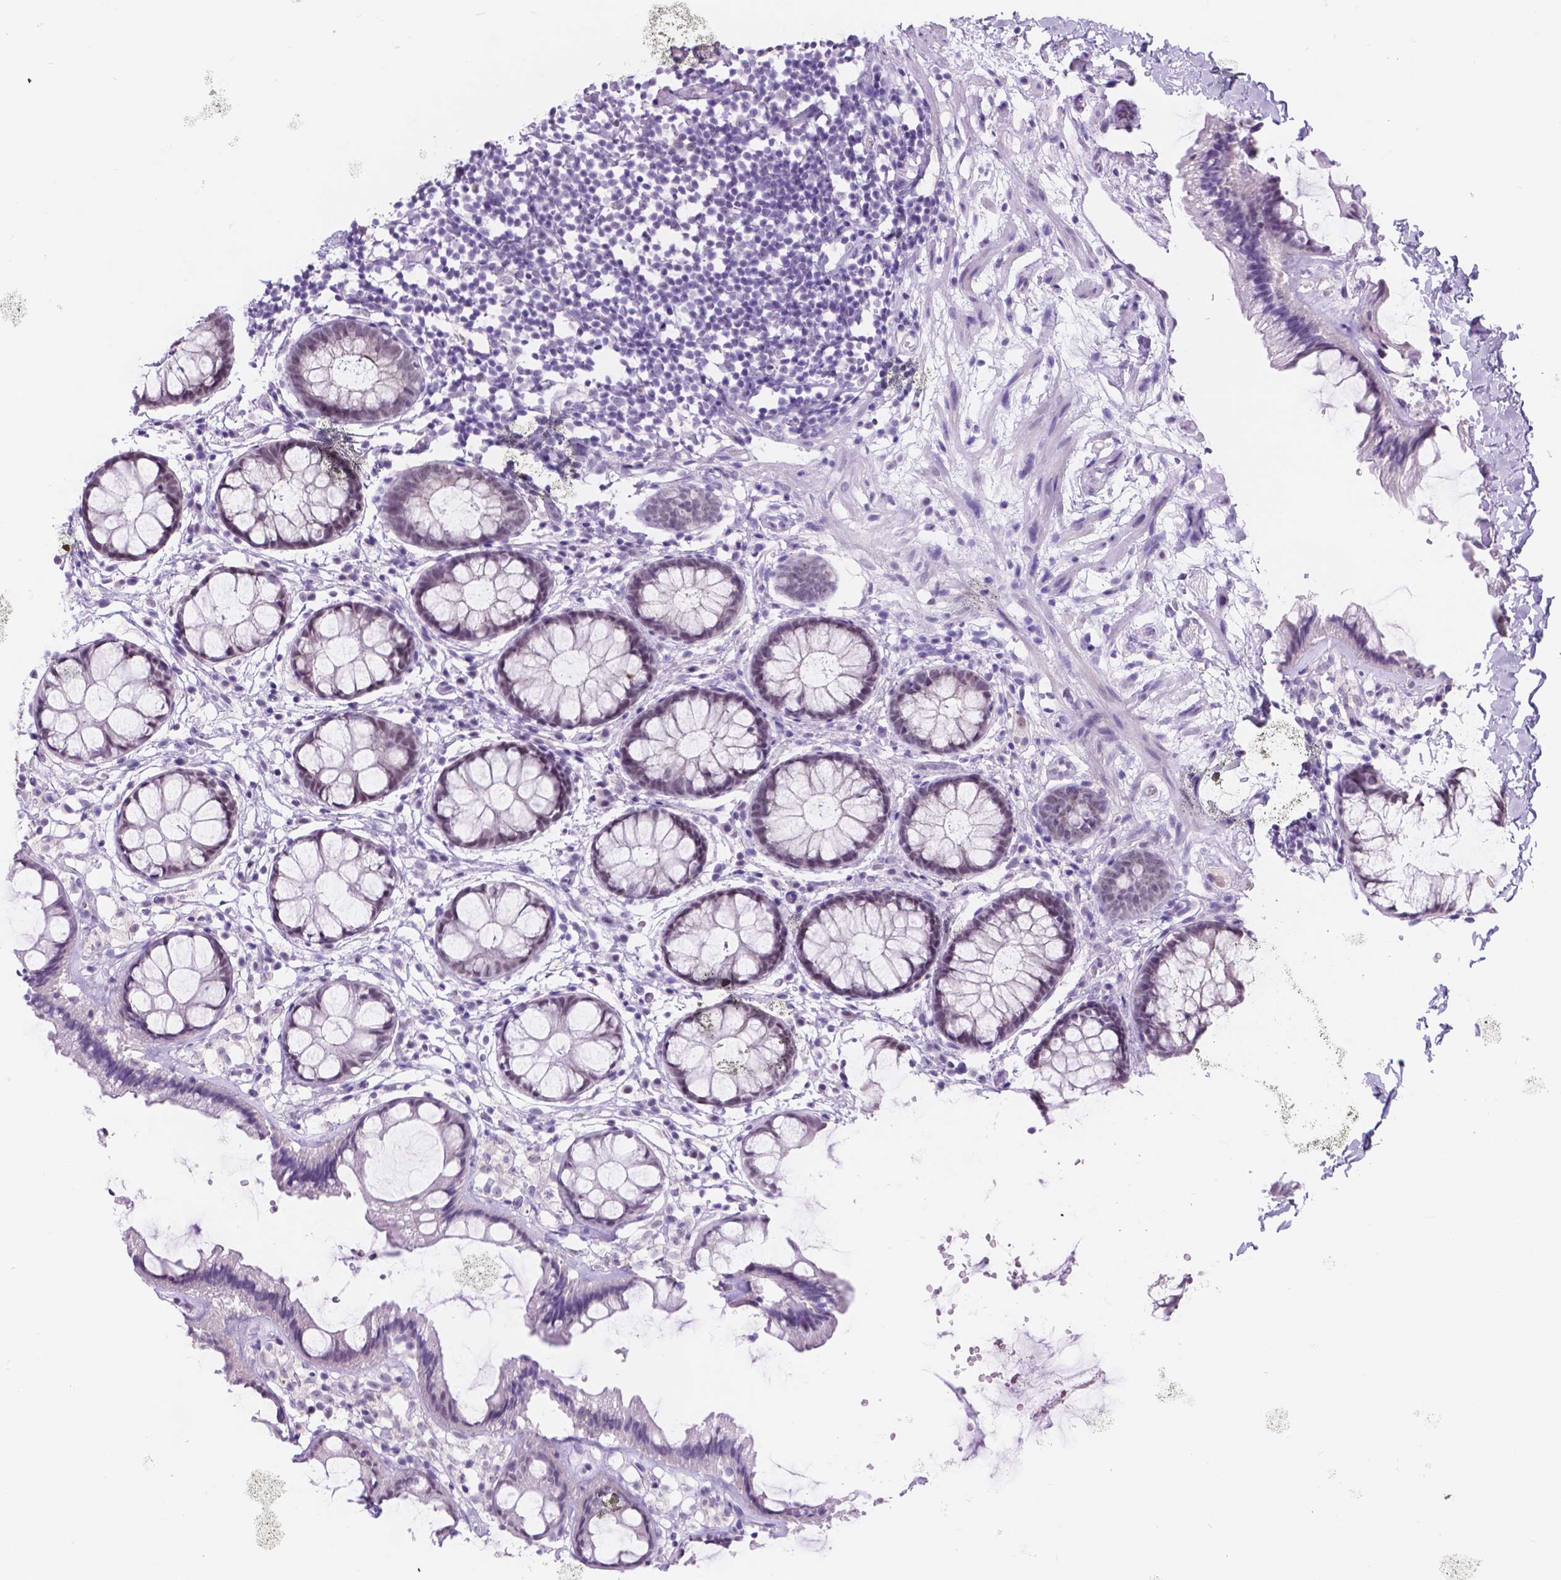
{"staining": {"intensity": "weak", "quantity": "25%-75%", "location": "nuclear"}, "tissue": "rectum", "cell_type": "Glandular cells", "image_type": "normal", "snomed": [{"axis": "morphology", "description": "Normal tissue, NOS"}, {"axis": "topography", "description": "Rectum"}], "caption": "Benign rectum was stained to show a protein in brown. There is low levels of weak nuclear positivity in about 25%-75% of glandular cells. (Stains: DAB in brown, nuclei in blue, Microscopy: brightfield microscopy at high magnification).", "gene": "DCC", "patient": {"sex": "female", "age": 62}}